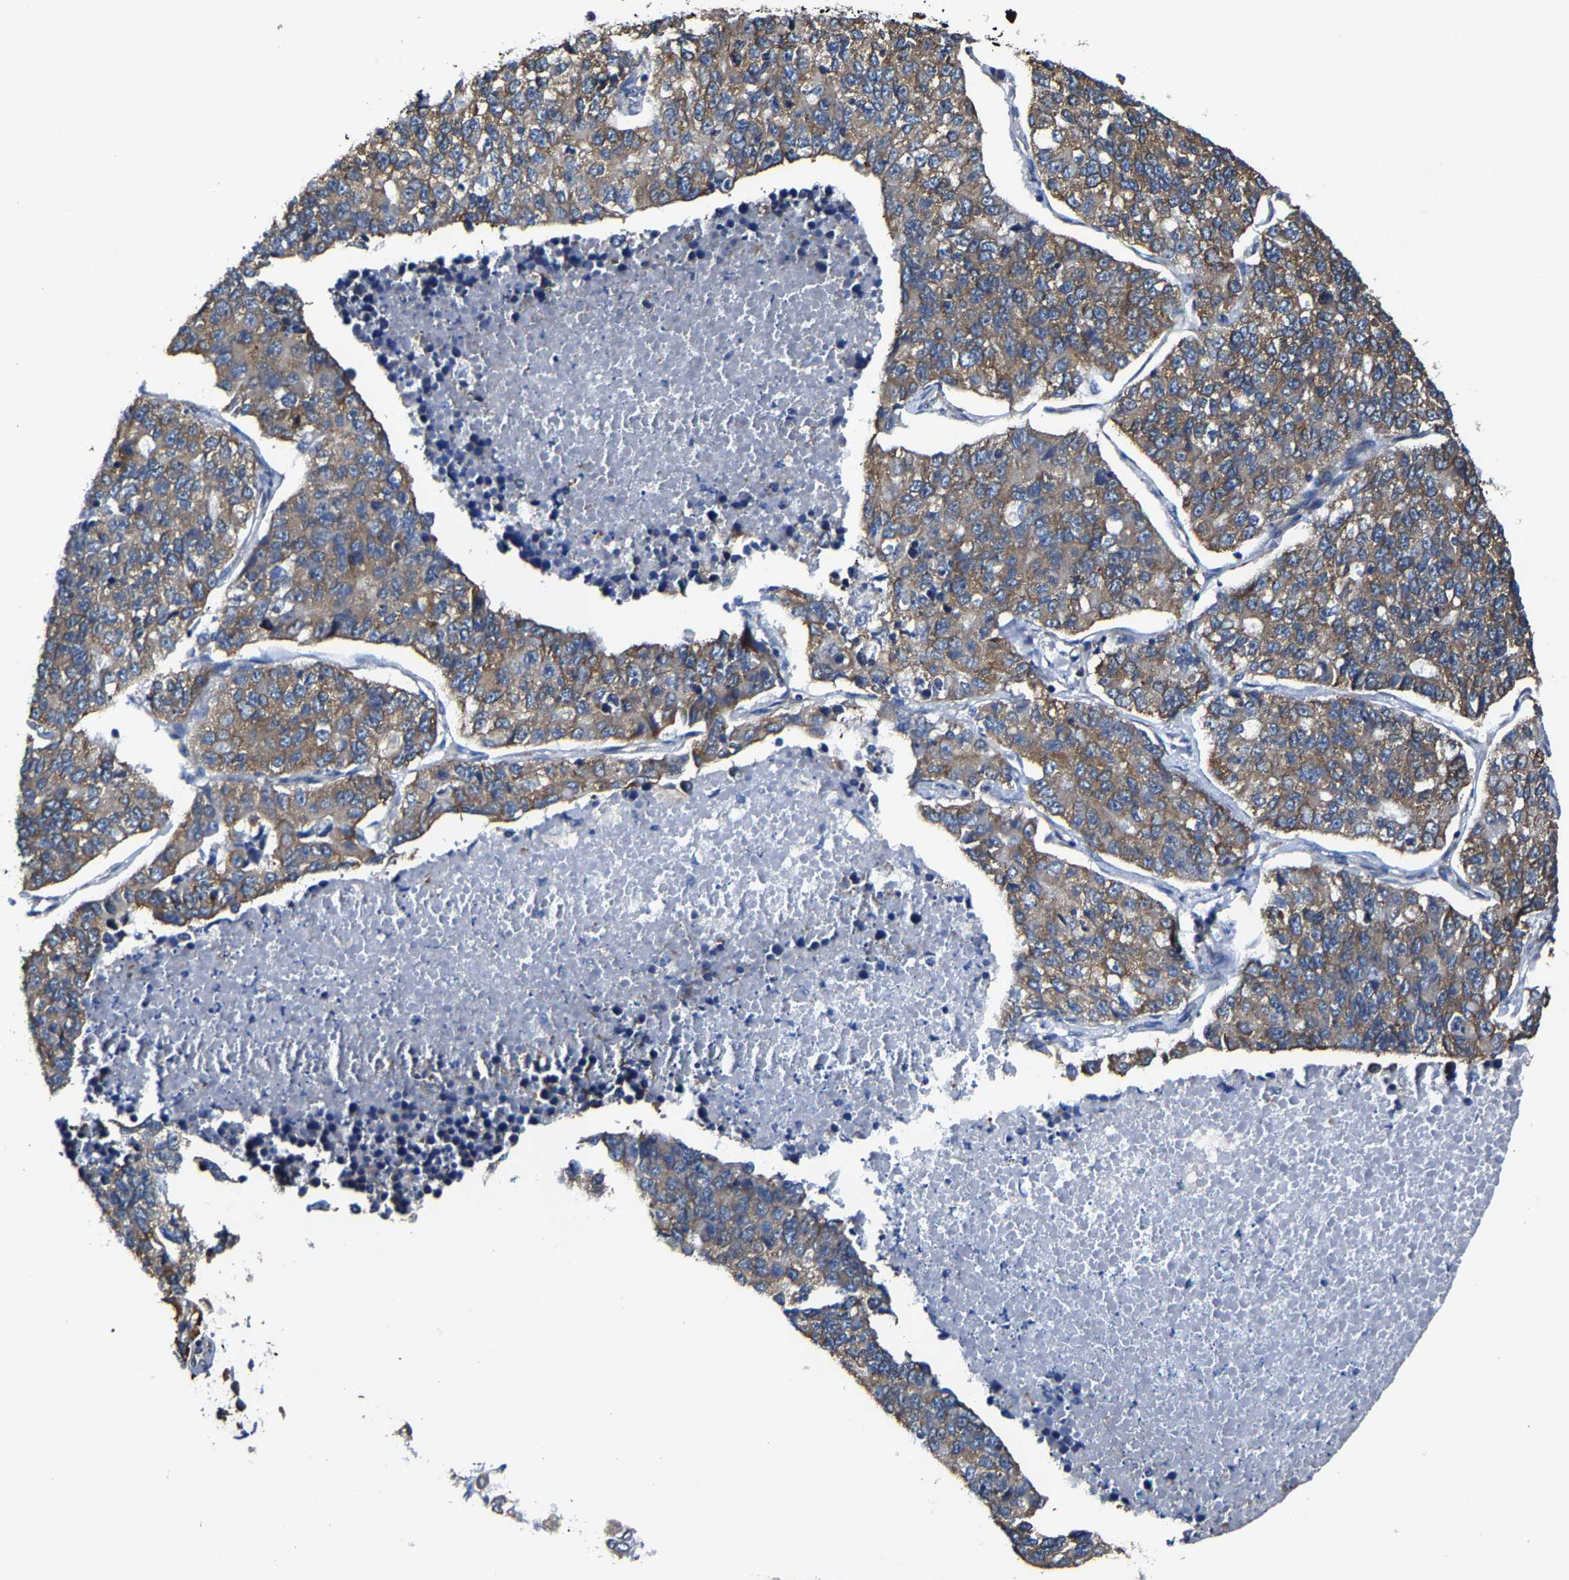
{"staining": {"intensity": "moderate", "quantity": ">75%", "location": "cytoplasmic/membranous"}, "tissue": "lung cancer", "cell_type": "Tumor cells", "image_type": "cancer", "snomed": [{"axis": "morphology", "description": "Adenocarcinoma, NOS"}, {"axis": "topography", "description": "Lung"}], "caption": "Tumor cells display moderate cytoplasmic/membranous expression in approximately >75% of cells in lung adenocarcinoma. Using DAB (brown) and hematoxylin (blue) stains, captured at high magnification using brightfield microscopy.", "gene": "G3BP2", "patient": {"sex": "male", "age": 49}}